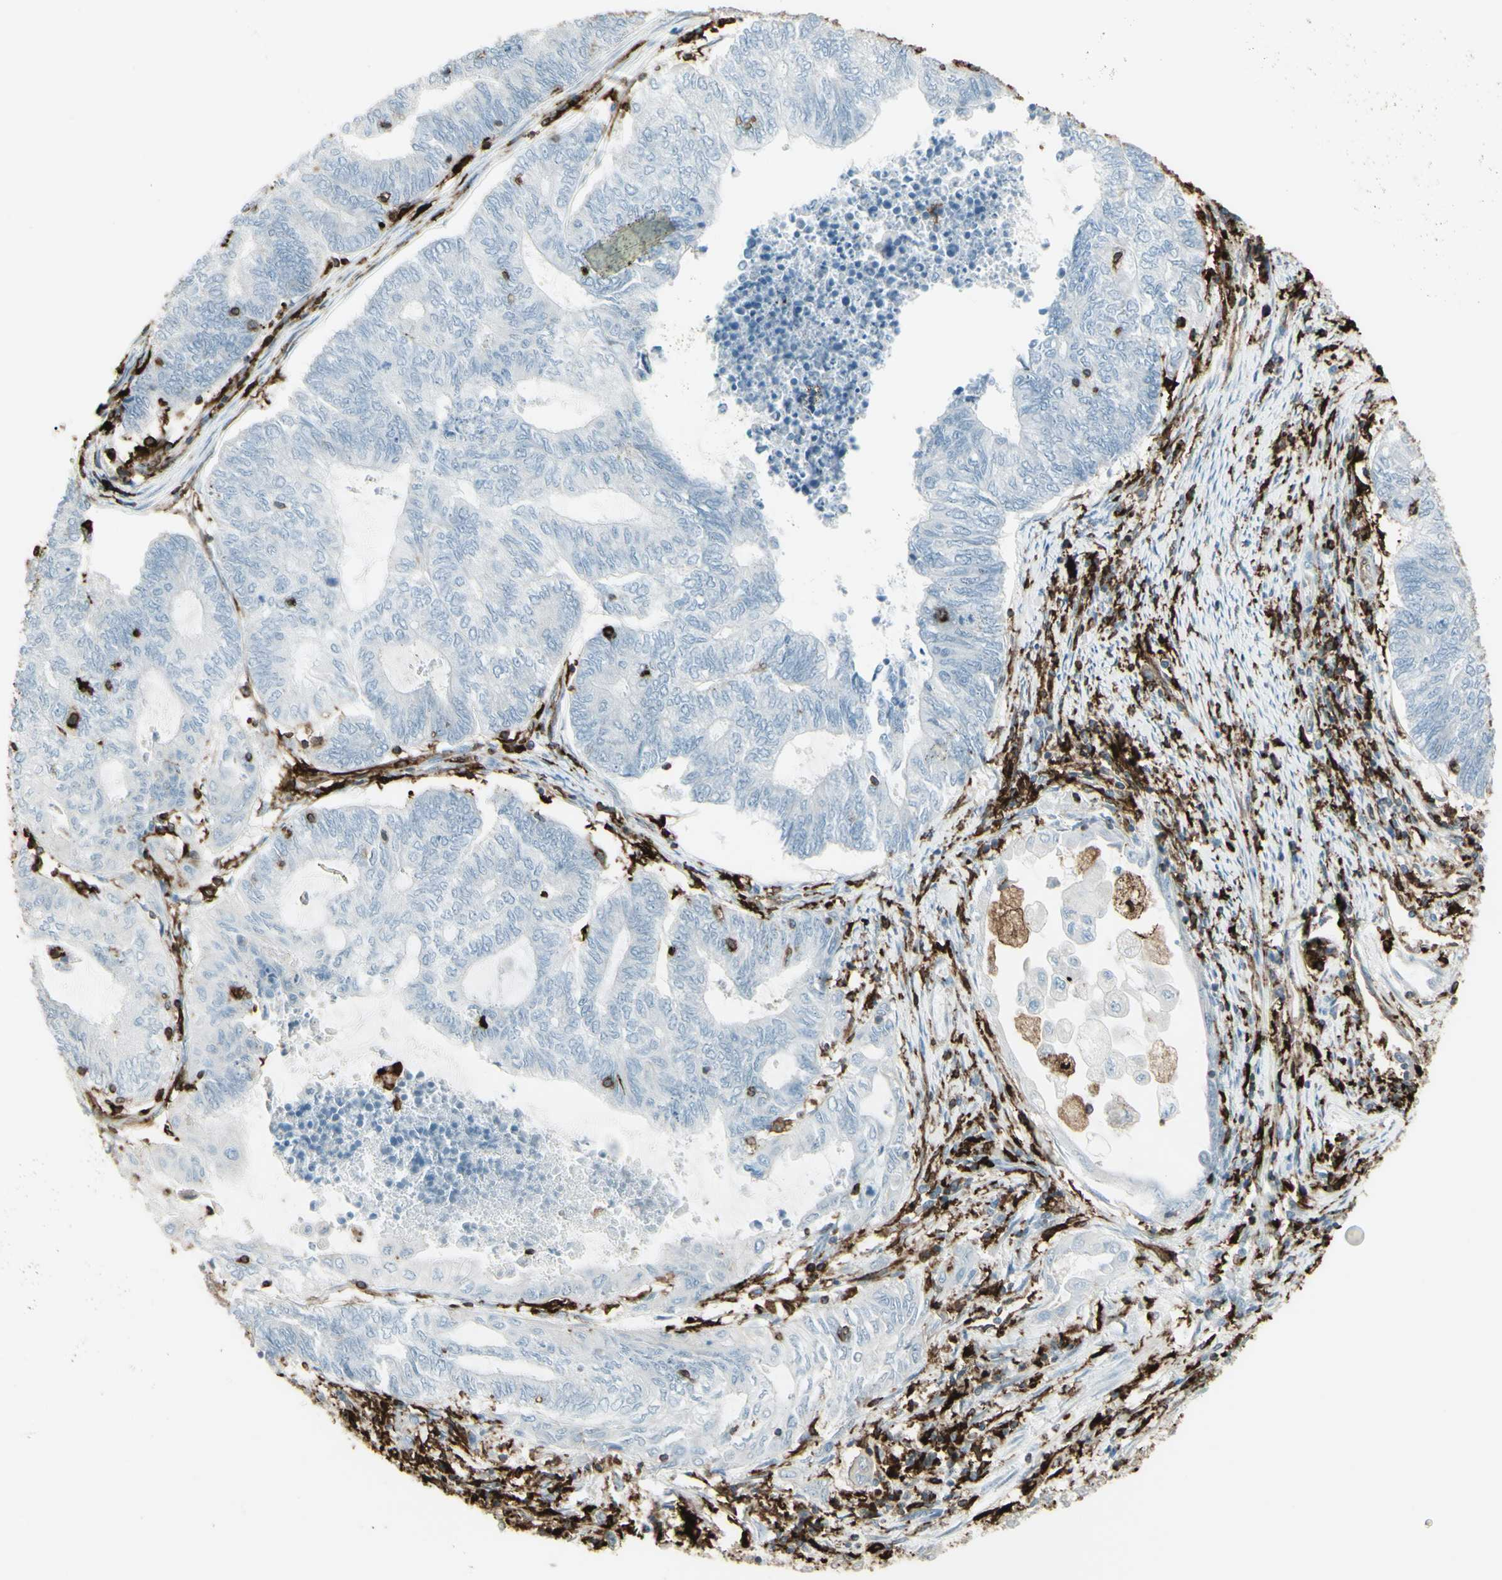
{"staining": {"intensity": "negative", "quantity": "none", "location": "none"}, "tissue": "endometrial cancer", "cell_type": "Tumor cells", "image_type": "cancer", "snomed": [{"axis": "morphology", "description": "Adenocarcinoma, NOS"}, {"axis": "topography", "description": "Uterus"}, {"axis": "topography", "description": "Endometrium"}], "caption": "Tumor cells show no significant positivity in adenocarcinoma (endometrial).", "gene": "HLA-DPB1", "patient": {"sex": "female", "age": 70}}